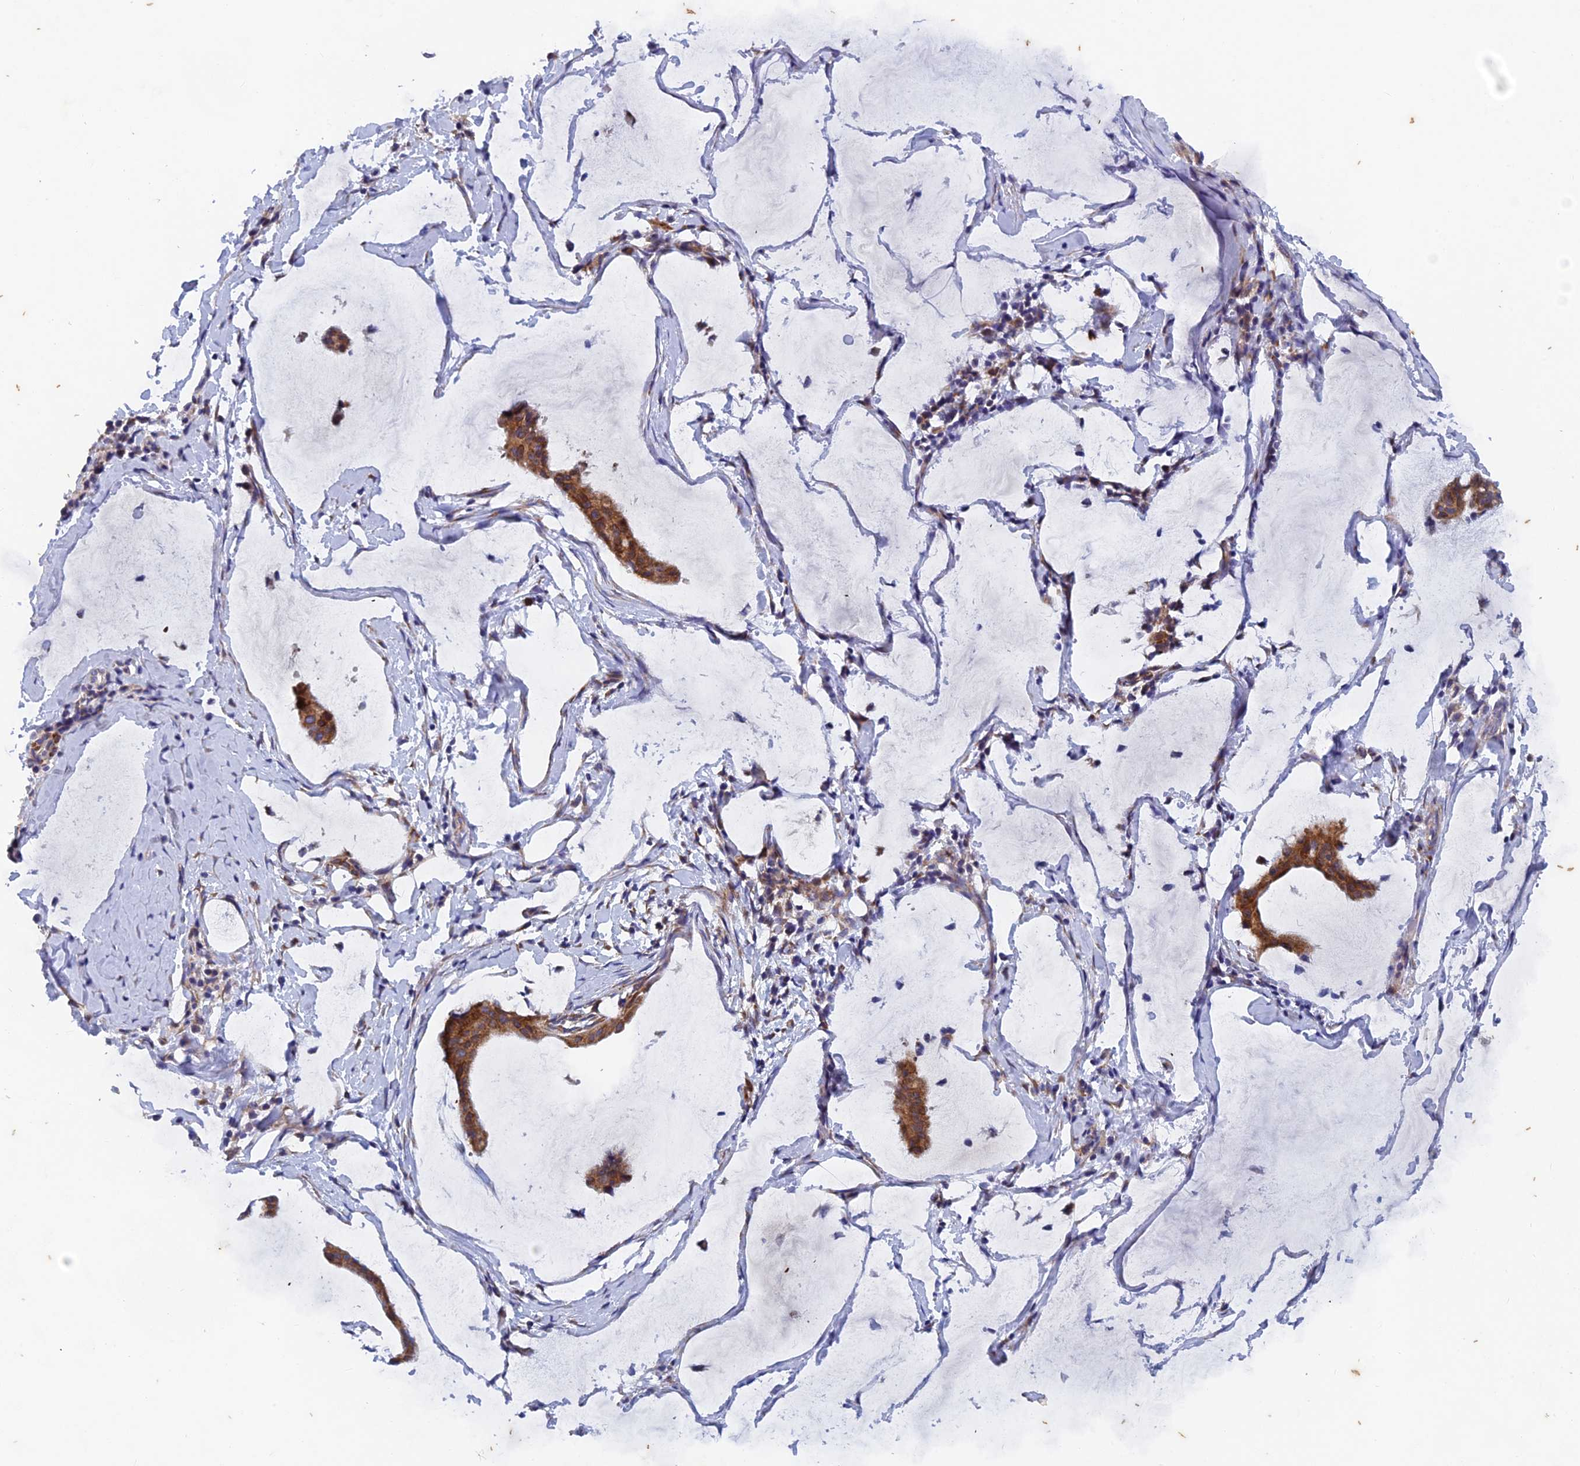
{"staining": {"intensity": "moderate", "quantity": ">75%", "location": "cytoplasmic/membranous"}, "tissue": "ovarian cancer", "cell_type": "Tumor cells", "image_type": "cancer", "snomed": [{"axis": "morphology", "description": "Cystadenocarcinoma, mucinous, NOS"}, {"axis": "topography", "description": "Ovary"}], "caption": "IHC of human ovarian cancer (mucinous cystadenocarcinoma) reveals medium levels of moderate cytoplasmic/membranous positivity in approximately >75% of tumor cells.", "gene": "AP4S1", "patient": {"sex": "female", "age": 73}}